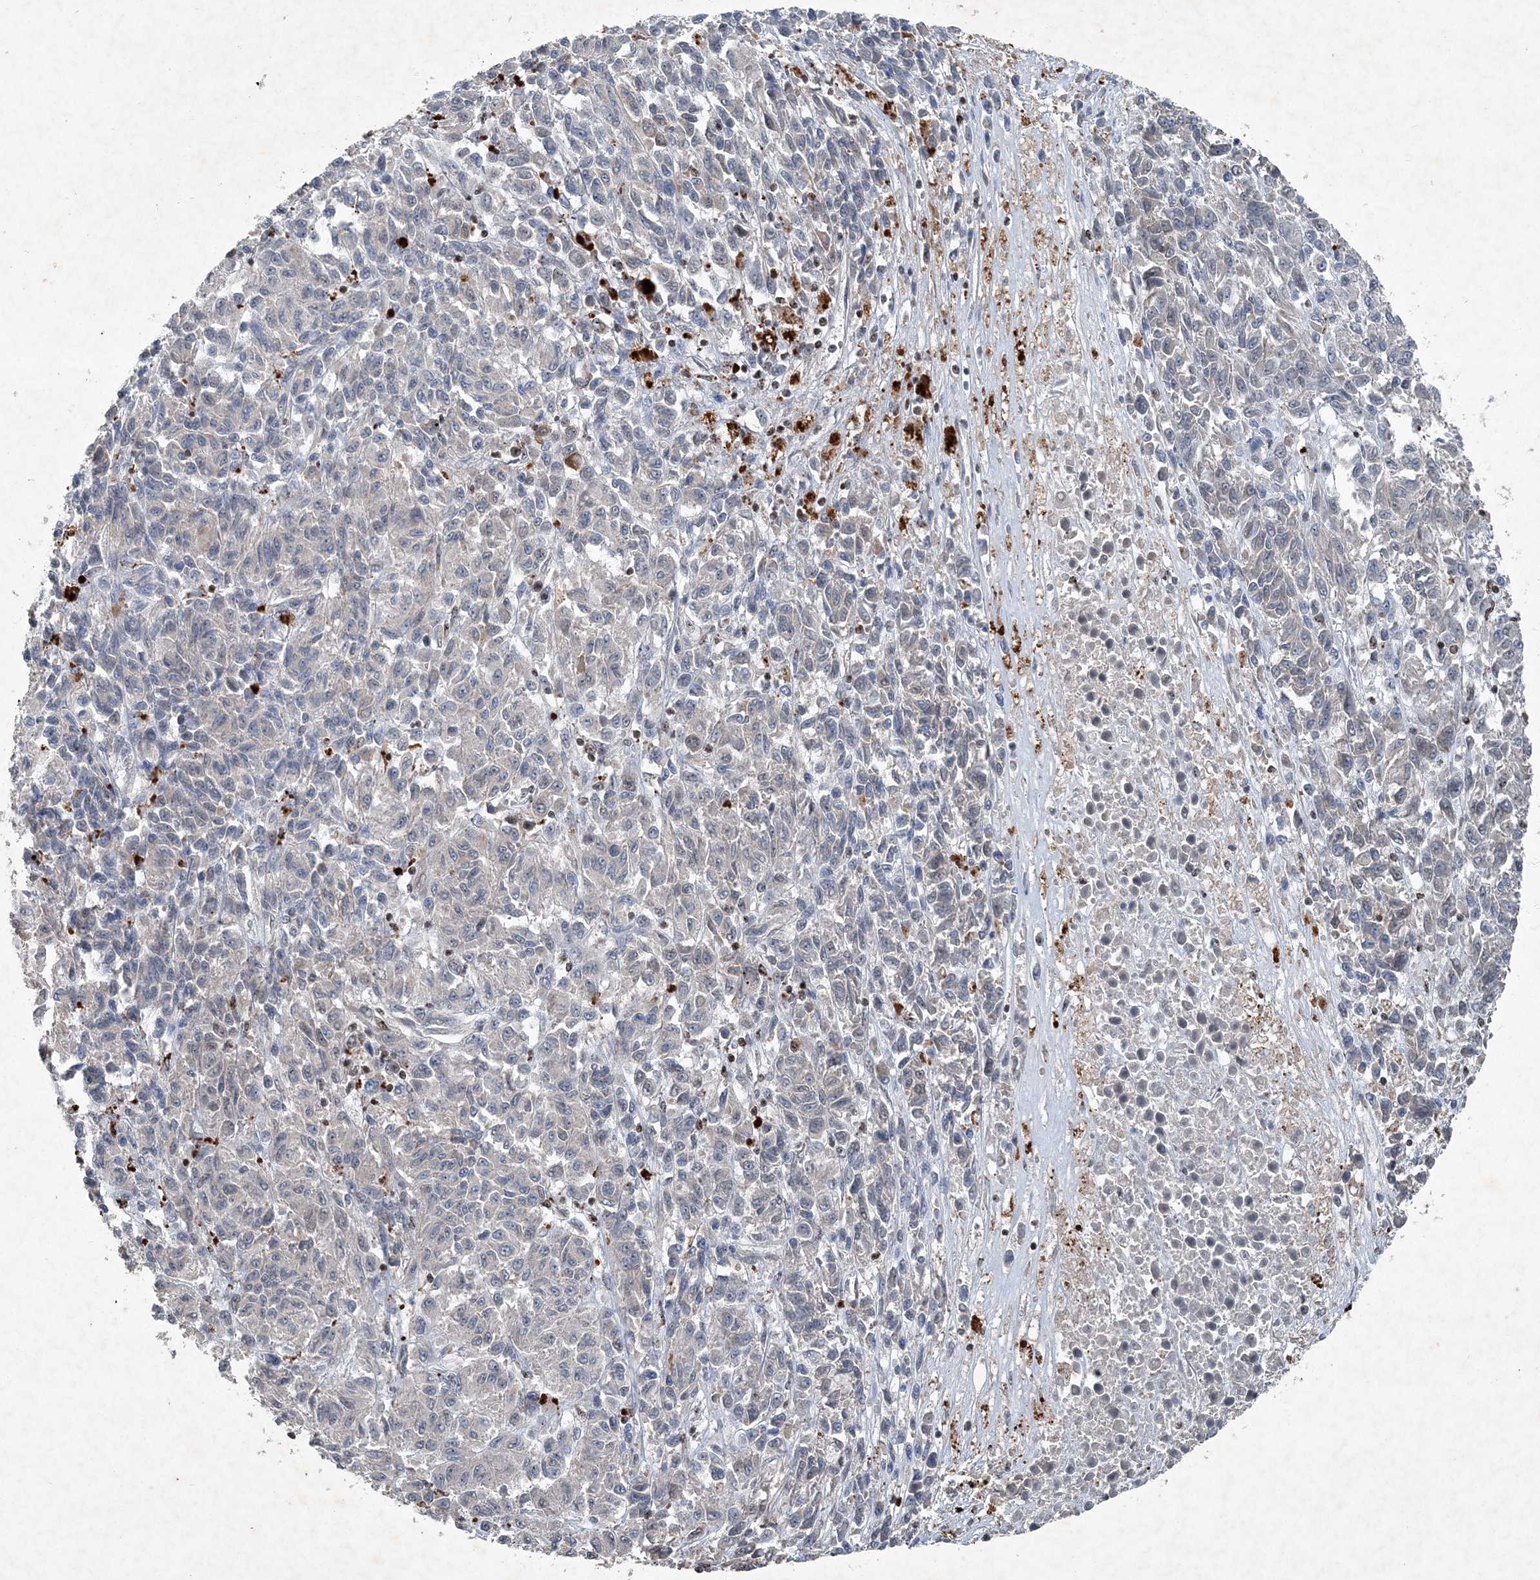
{"staining": {"intensity": "negative", "quantity": "none", "location": "none"}, "tissue": "melanoma", "cell_type": "Tumor cells", "image_type": "cancer", "snomed": [{"axis": "morphology", "description": "Malignant melanoma, Metastatic site"}, {"axis": "topography", "description": "Lung"}], "caption": "DAB (3,3'-diaminobenzidine) immunohistochemical staining of human malignant melanoma (metastatic site) demonstrates no significant expression in tumor cells.", "gene": "QTRT2", "patient": {"sex": "male", "age": 64}}